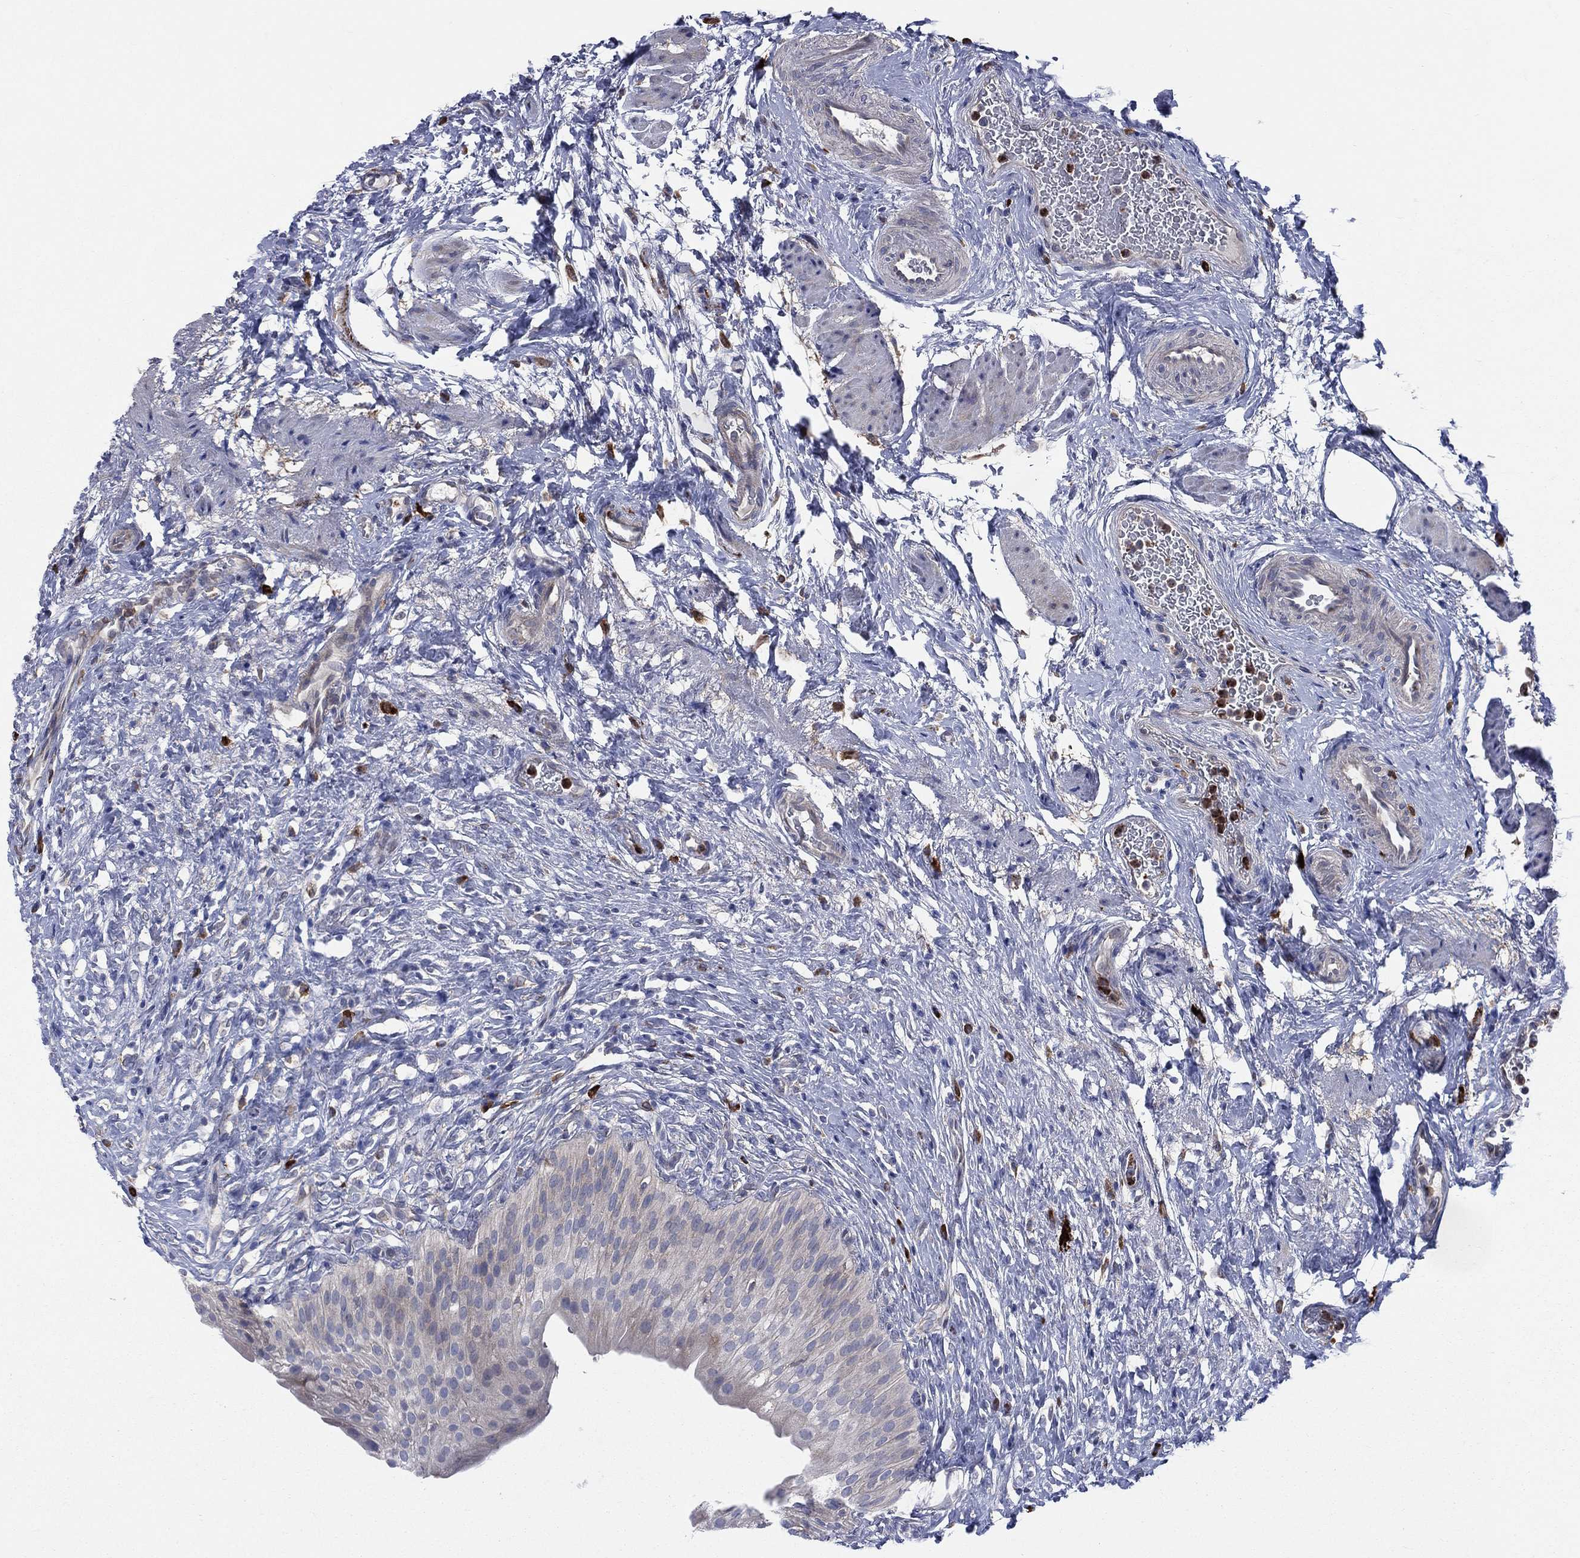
{"staining": {"intensity": "negative", "quantity": "none", "location": "none"}, "tissue": "urinary bladder", "cell_type": "Urothelial cells", "image_type": "normal", "snomed": [{"axis": "morphology", "description": "Normal tissue, NOS"}, {"axis": "topography", "description": "Urinary bladder"}], "caption": "Immunohistochemistry of unremarkable human urinary bladder displays no expression in urothelial cells.", "gene": "CCDC159", "patient": {"sex": "male", "age": 46}}